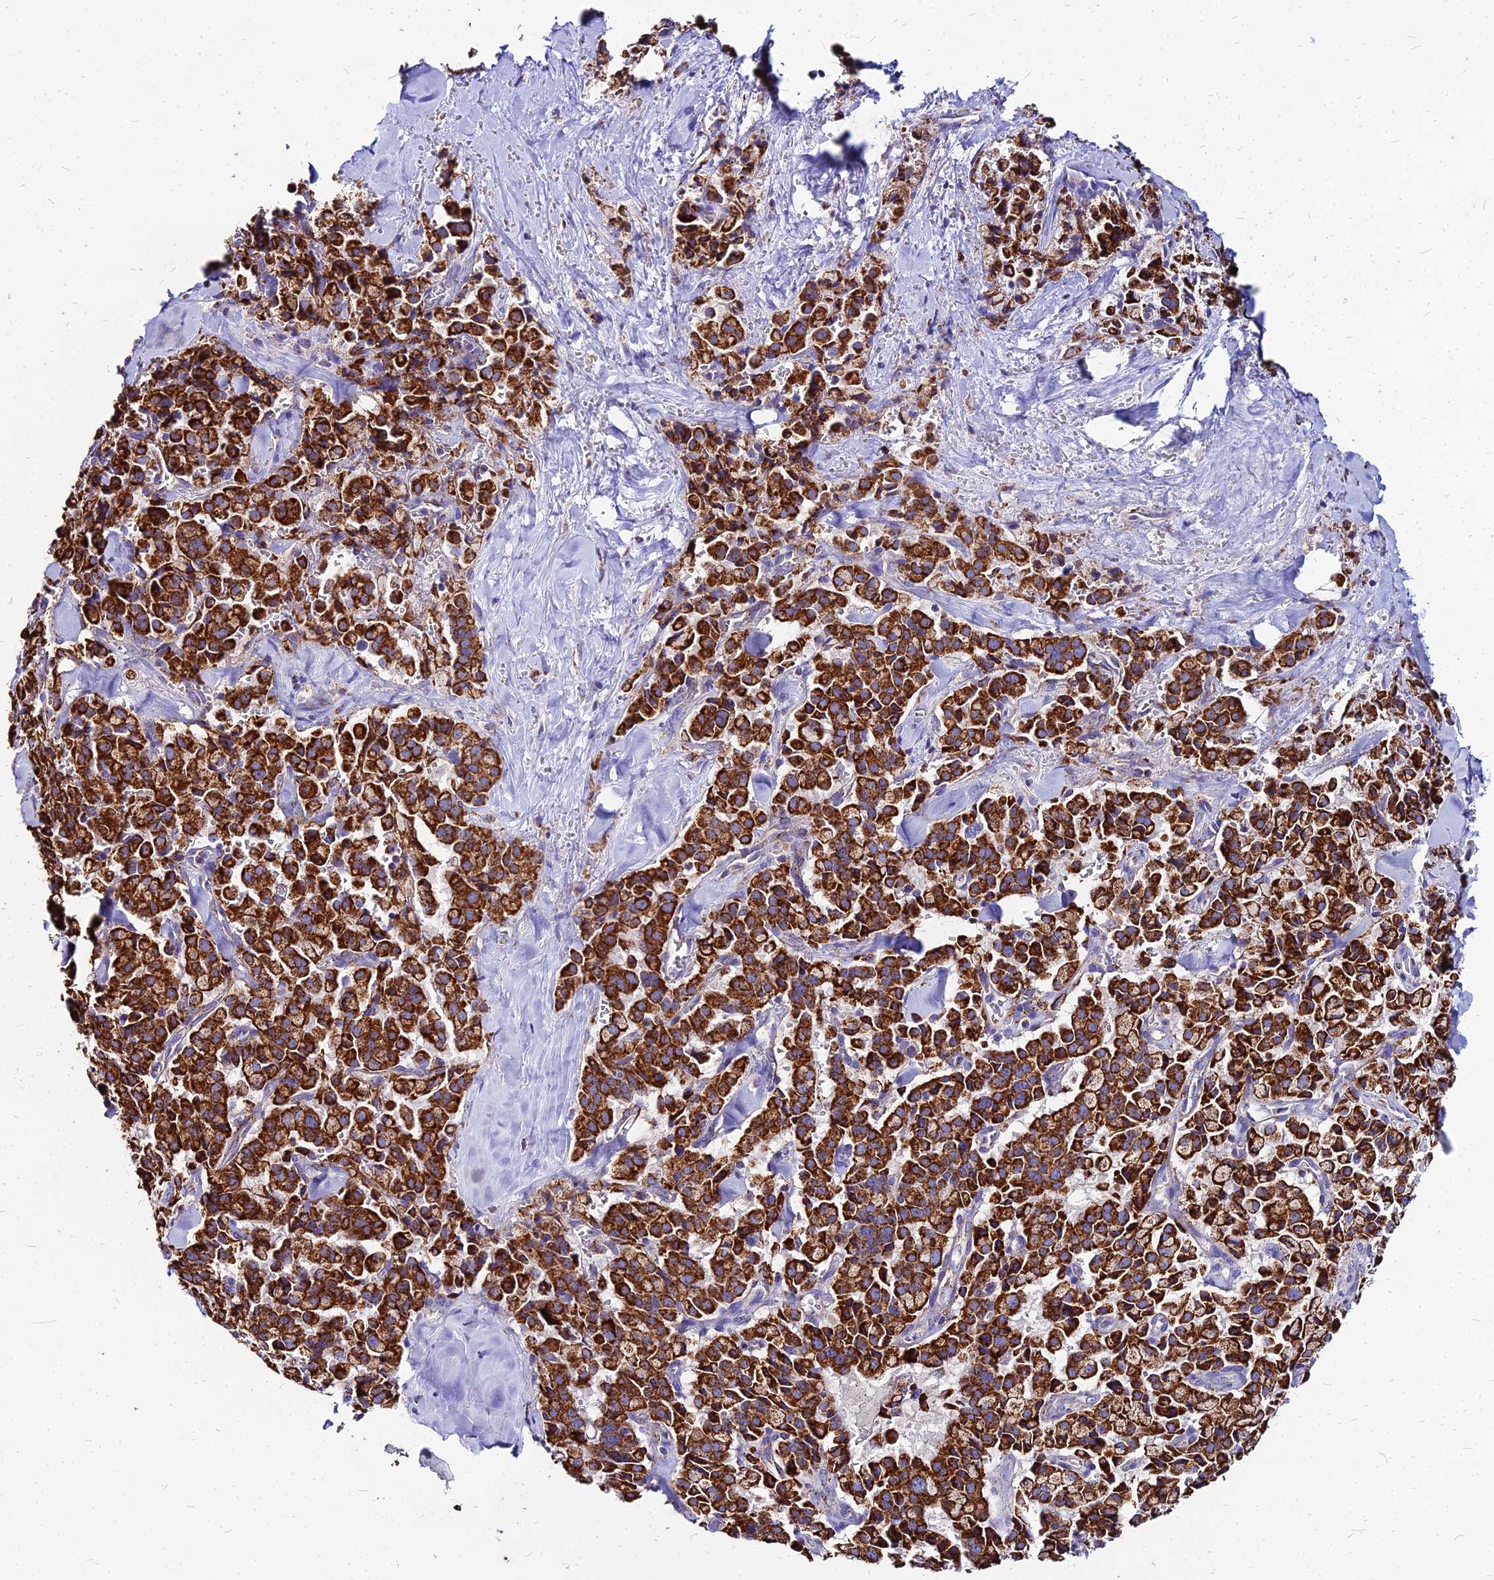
{"staining": {"intensity": "strong", "quantity": ">75%", "location": "cytoplasmic/membranous"}, "tissue": "pancreatic cancer", "cell_type": "Tumor cells", "image_type": "cancer", "snomed": [{"axis": "morphology", "description": "Adenocarcinoma, NOS"}, {"axis": "topography", "description": "Pancreas"}], "caption": "The immunohistochemical stain labels strong cytoplasmic/membranous positivity in tumor cells of pancreatic cancer tissue.", "gene": "DLD", "patient": {"sex": "male", "age": 65}}